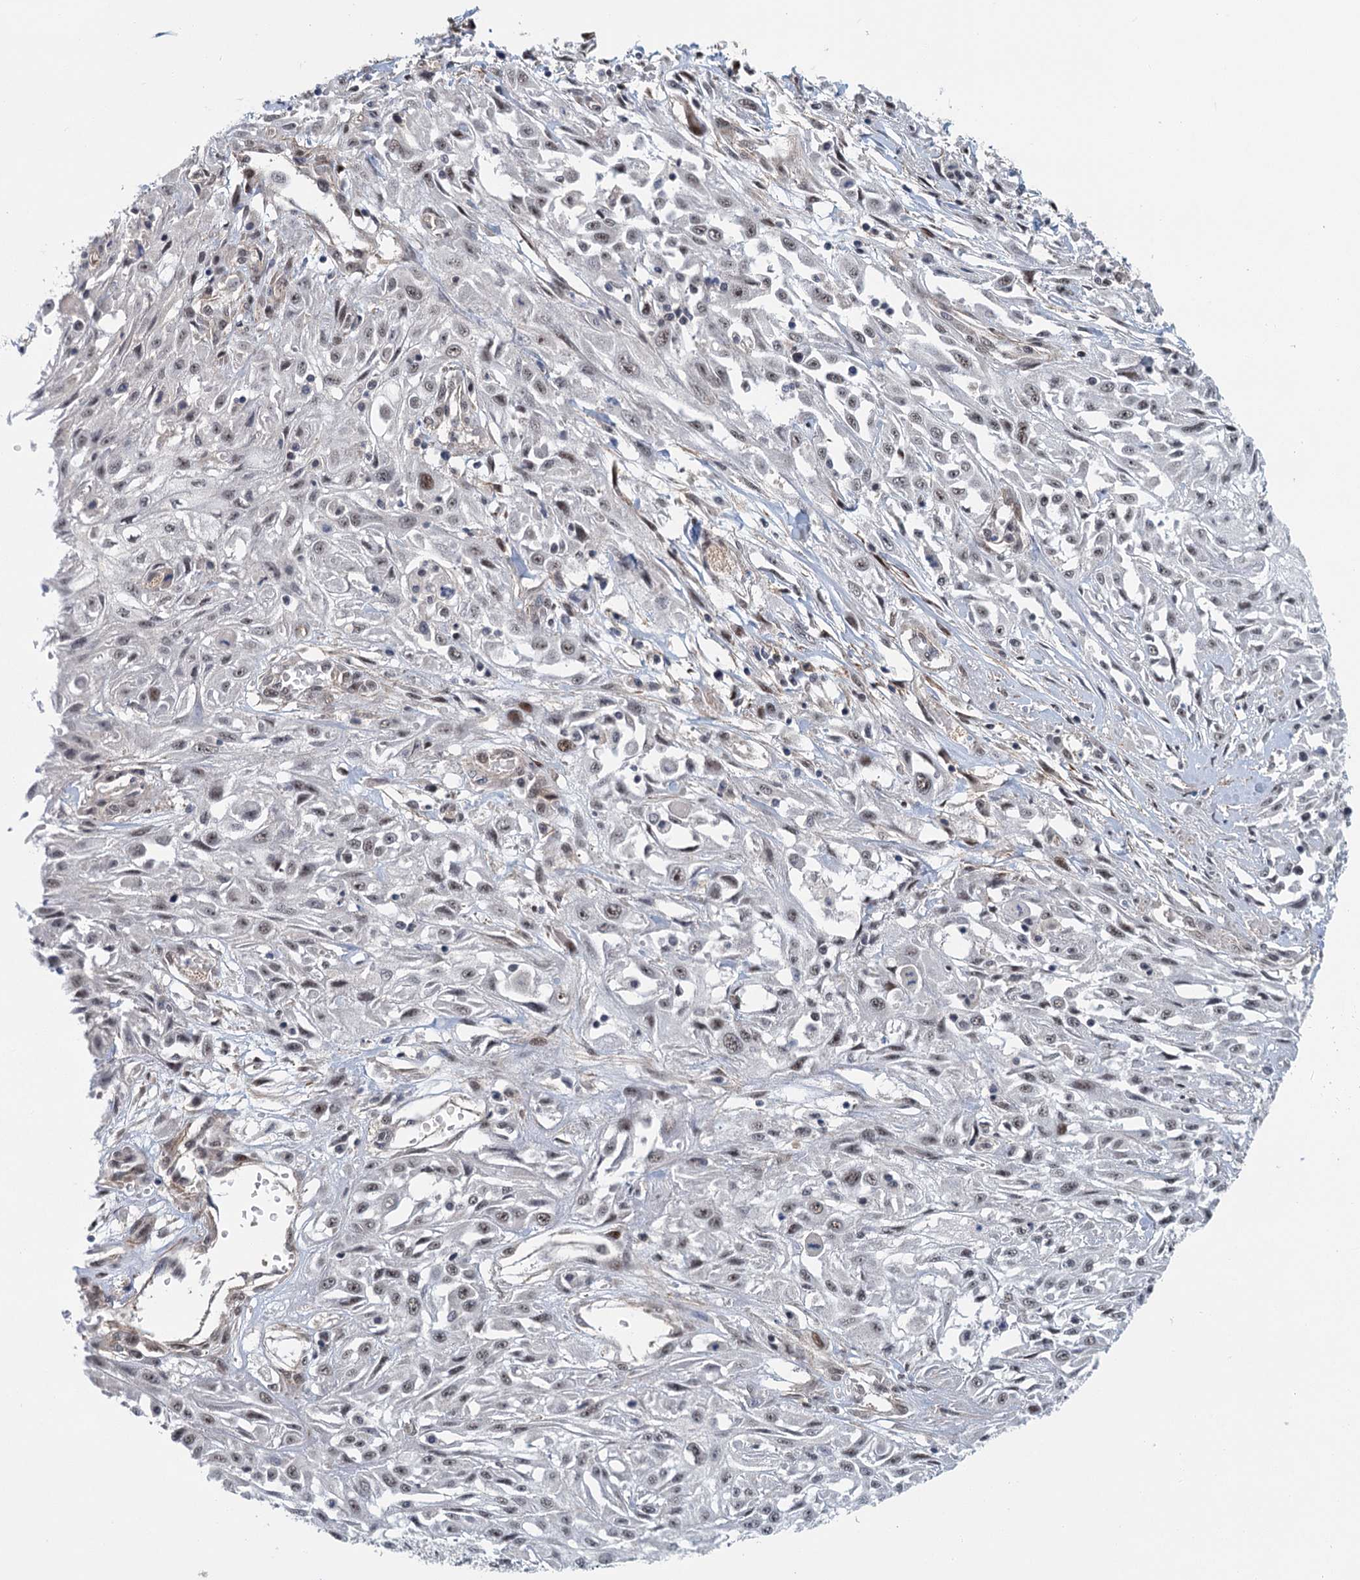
{"staining": {"intensity": "weak", "quantity": "25%-75%", "location": "nuclear"}, "tissue": "skin cancer", "cell_type": "Tumor cells", "image_type": "cancer", "snomed": [{"axis": "morphology", "description": "Squamous cell carcinoma, NOS"}, {"axis": "morphology", "description": "Squamous cell carcinoma, metastatic, NOS"}, {"axis": "topography", "description": "Skin"}, {"axis": "topography", "description": "Lymph node"}], "caption": "A brown stain highlights weak nuclear positivity of a protein in human skin cancer tumor cells.", "gene": "TAS2R42", "patient": {"sex": "male", "age": 75}}